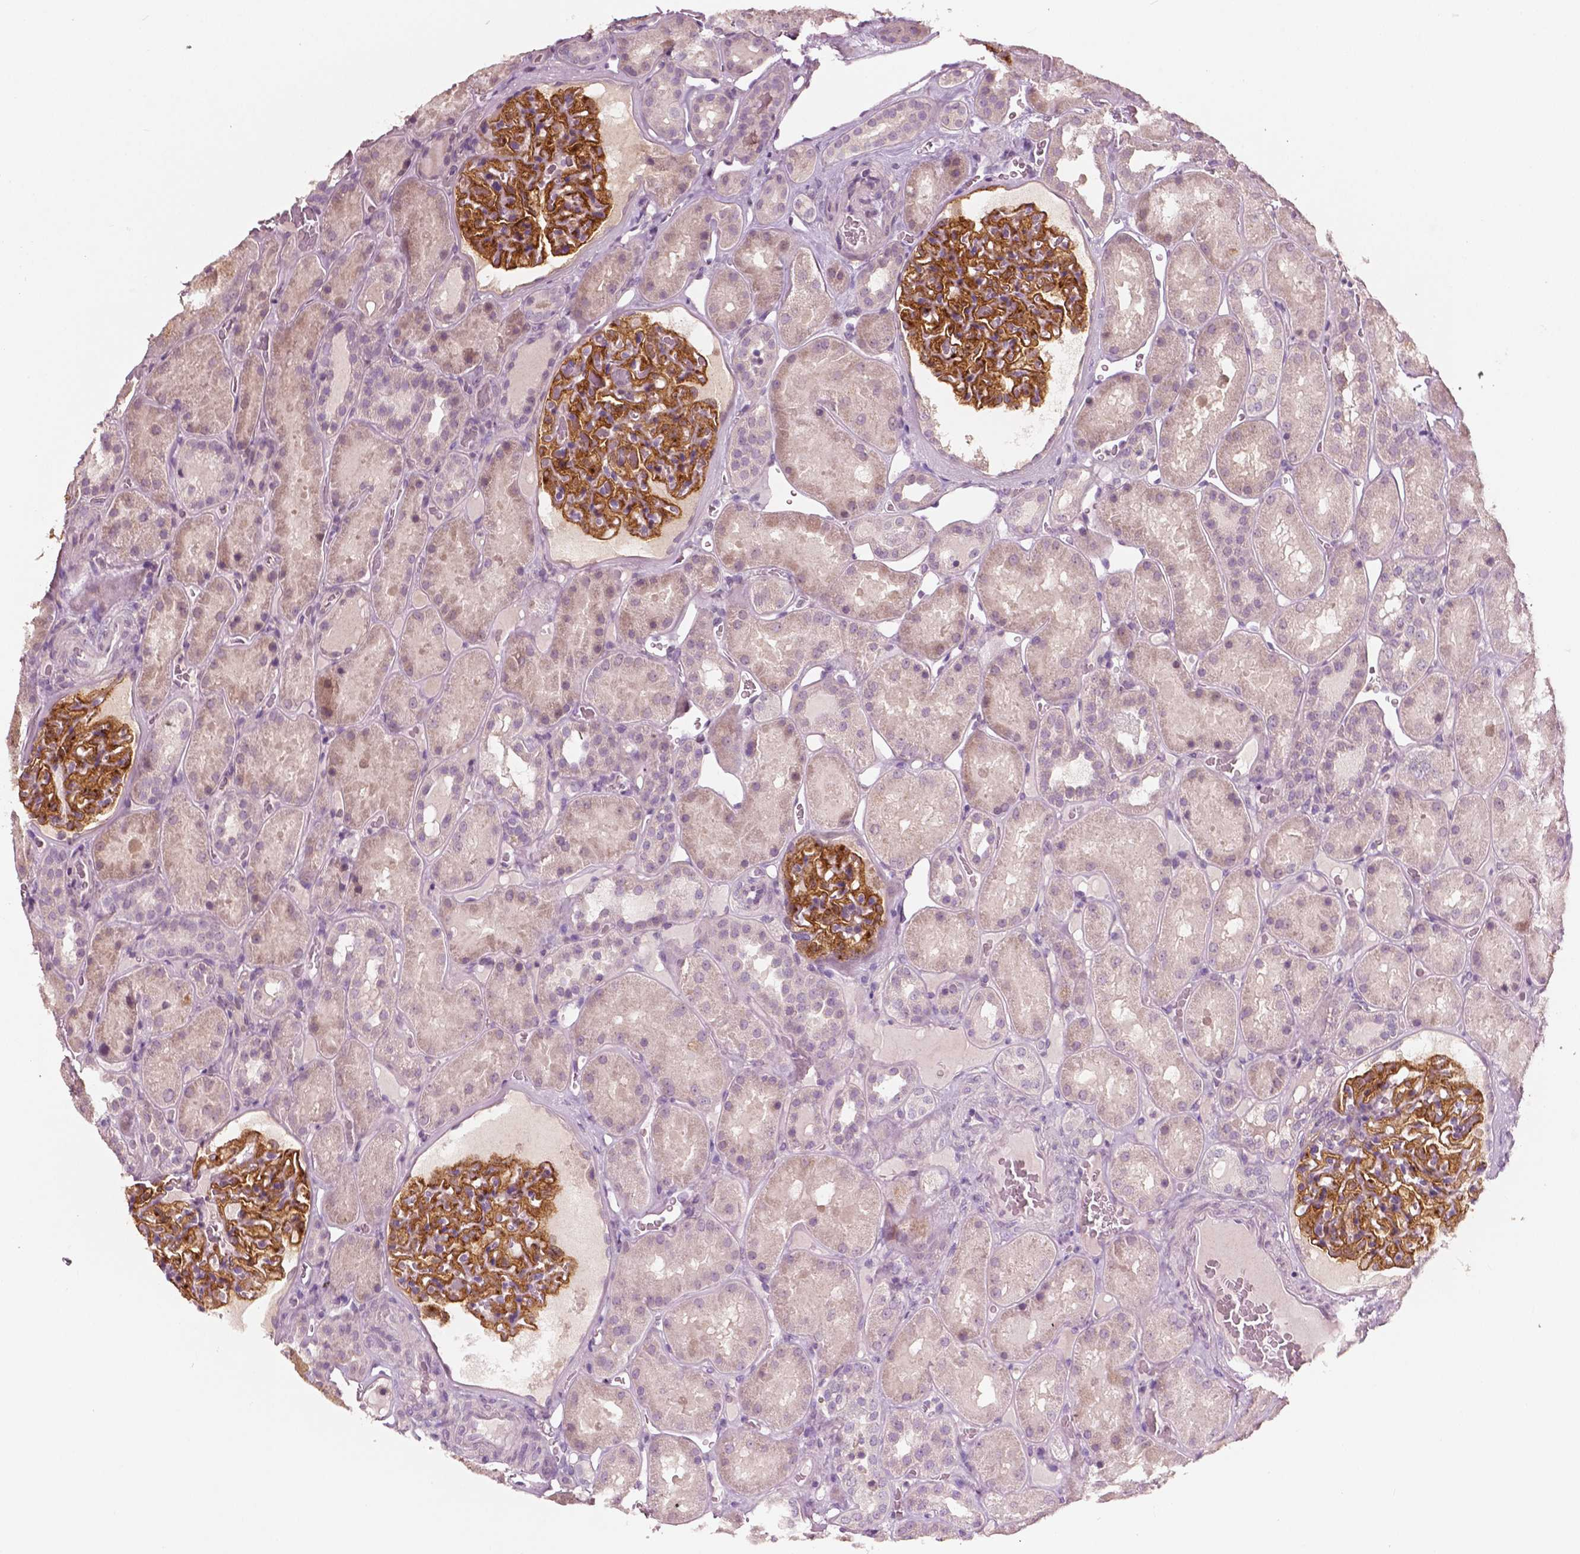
{"staining": {"intensity": "strong", "quantity": ">75%", "location": "cytoplasmic/membranous"}, "tissue": "kidney", "cell_type": "Cells in glomeruli", "image_type": "normal", "snomed": [{"axis": "morphology", "description": "Normal tissue, NOS"}, {"axis": "topography", "description": "Kidney"}], "caption": "DAB (3,3'-diaminobenzidine) immunohistochemical staining of normal kidney demonstrates strong cytoplasmic/membranous protein staining in approximately >75% of cells in glomeruli. The staining was performed using DAB (3,3'-diaminobenzidine), with brown indicating positive protein expression. Nuclei are stained blue with hematoxylin.", "gene": "PLA2R1", "patient": {"sex": "male", "age": 73}}